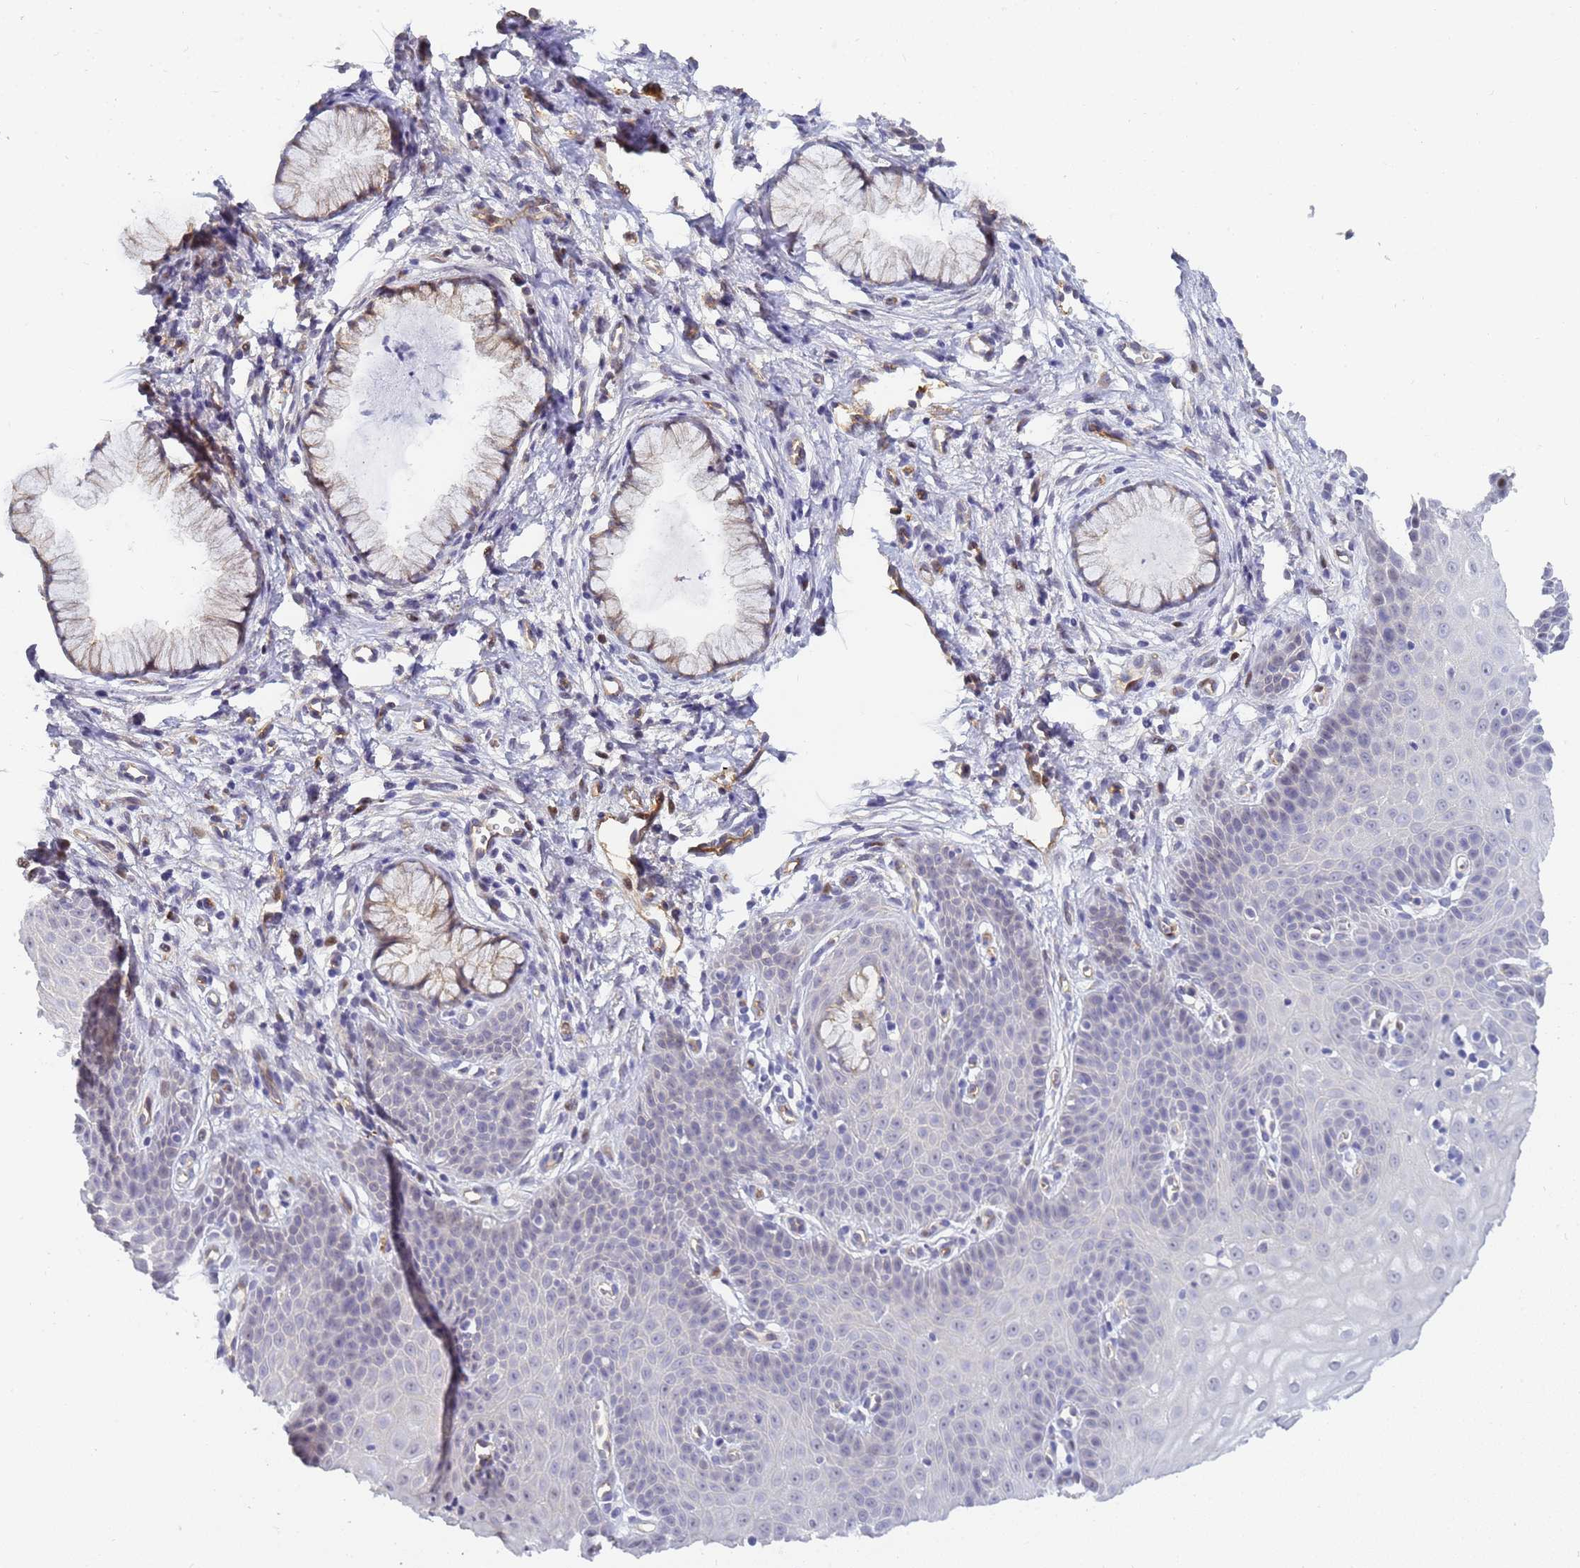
{"staining": {"intensity": "moderate", "quantity": "<25%", "location": "cytoplasmic/membranous,nuclear"}, "tissue": "cervix", "cell_type": "Glandular cells", "image_type": "normal", "snomed": [{"axis": "morphology", "description": "Normal tissue, NOS"}, {"axis": "topography", "description": "Cervix"}], "caption": "This is an image of immunohistochemistry staining of normal cervix, which shows moderate expression in the cytoplasmic/membranous,nuclear of glandular cells.", "gene": "GON4L", "patient": {"sex": "female", "age": 36}}